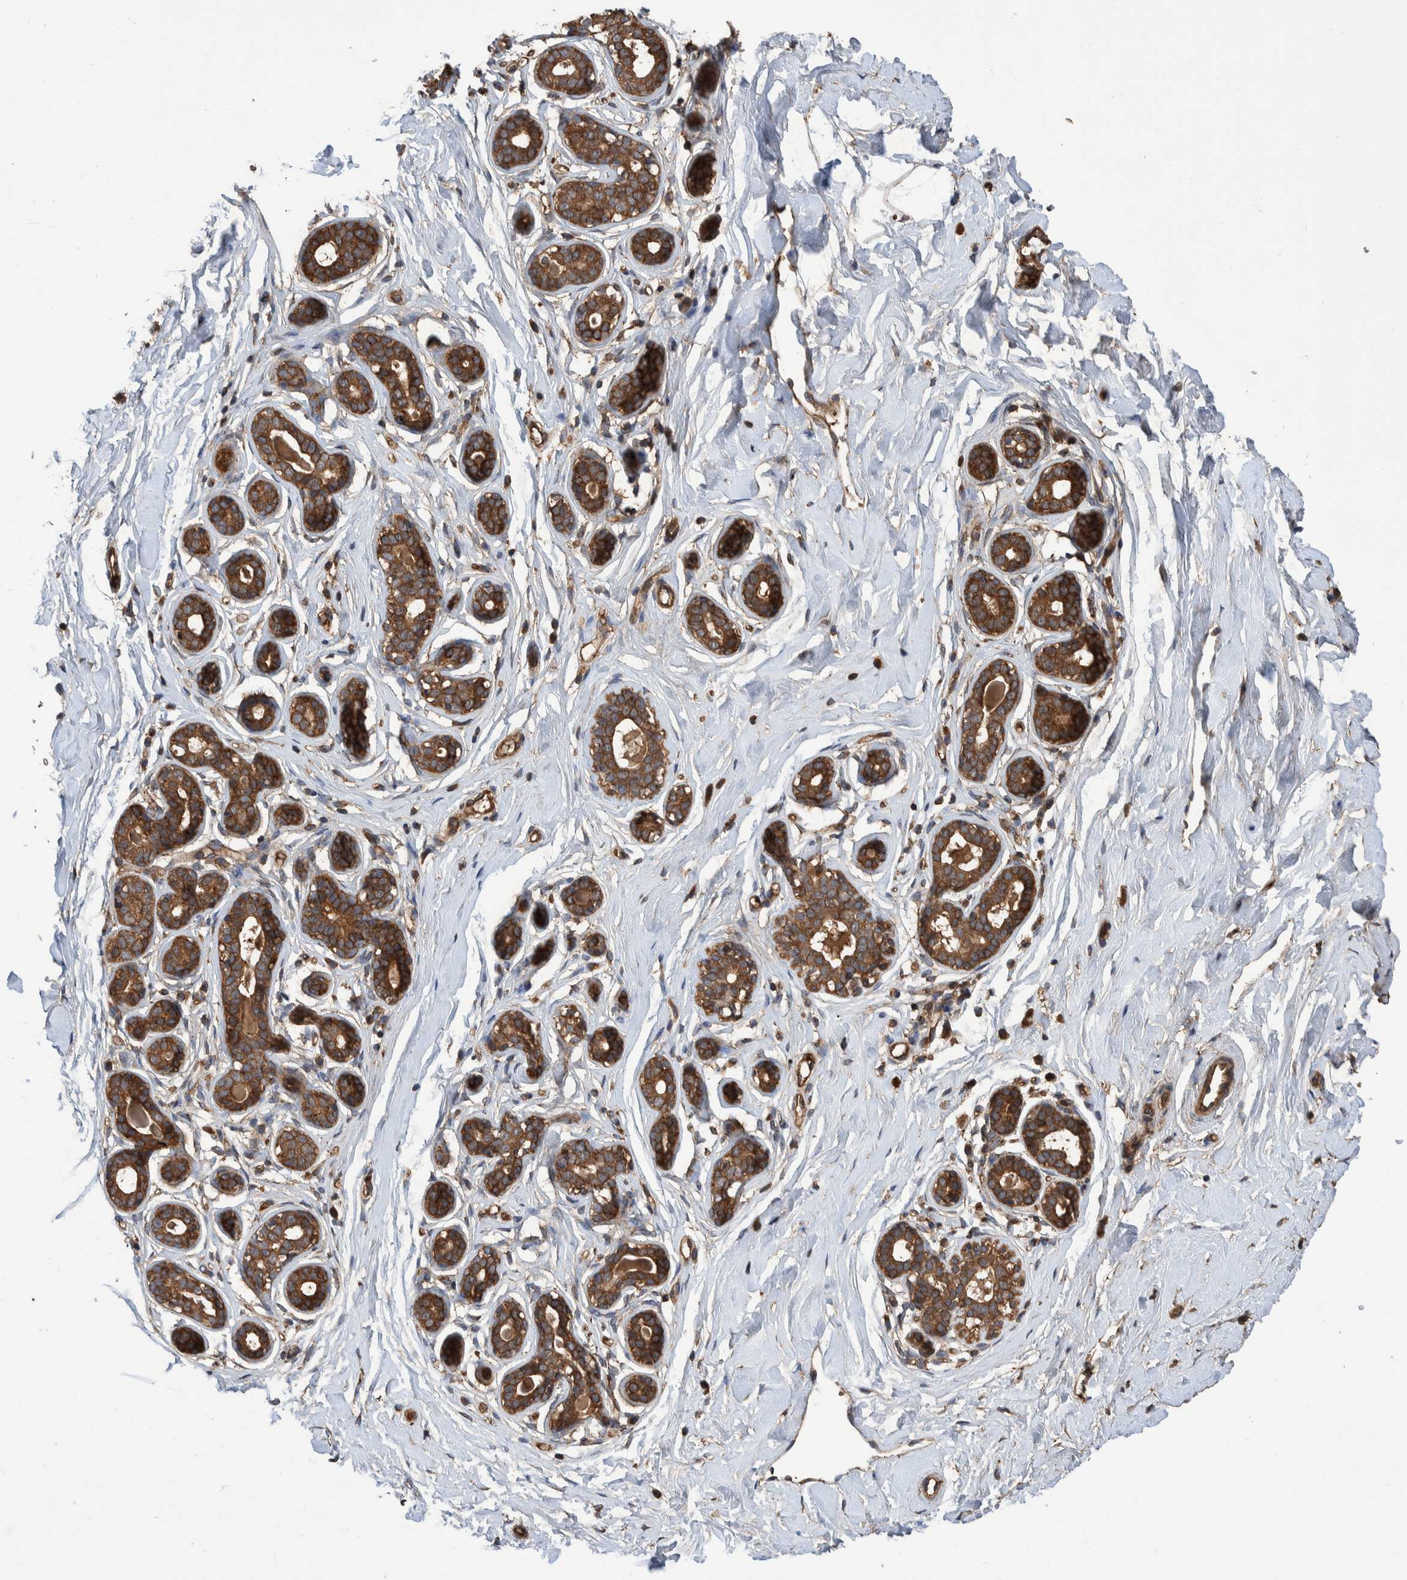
{"staining": {"intensity": "moderate", "quantity": ">75%", "location": "cytoplasmic/membranous"}, "tissue": "breast", "cell_type": "Adipocytes", "image_type": "normal", "snomed": [{"axis": "morphology", "description": "Normal tissue, NOS"}, {"axis": "topography", "description": "Breast"}], "caption": "Moderate cytoplasmic/membranous staining for a protein is seen in approximately >75% of adipocytes of unremarkable breast using IHC.", "gene": "VBP1", "patient": {"sex": "female", "age": 23}}